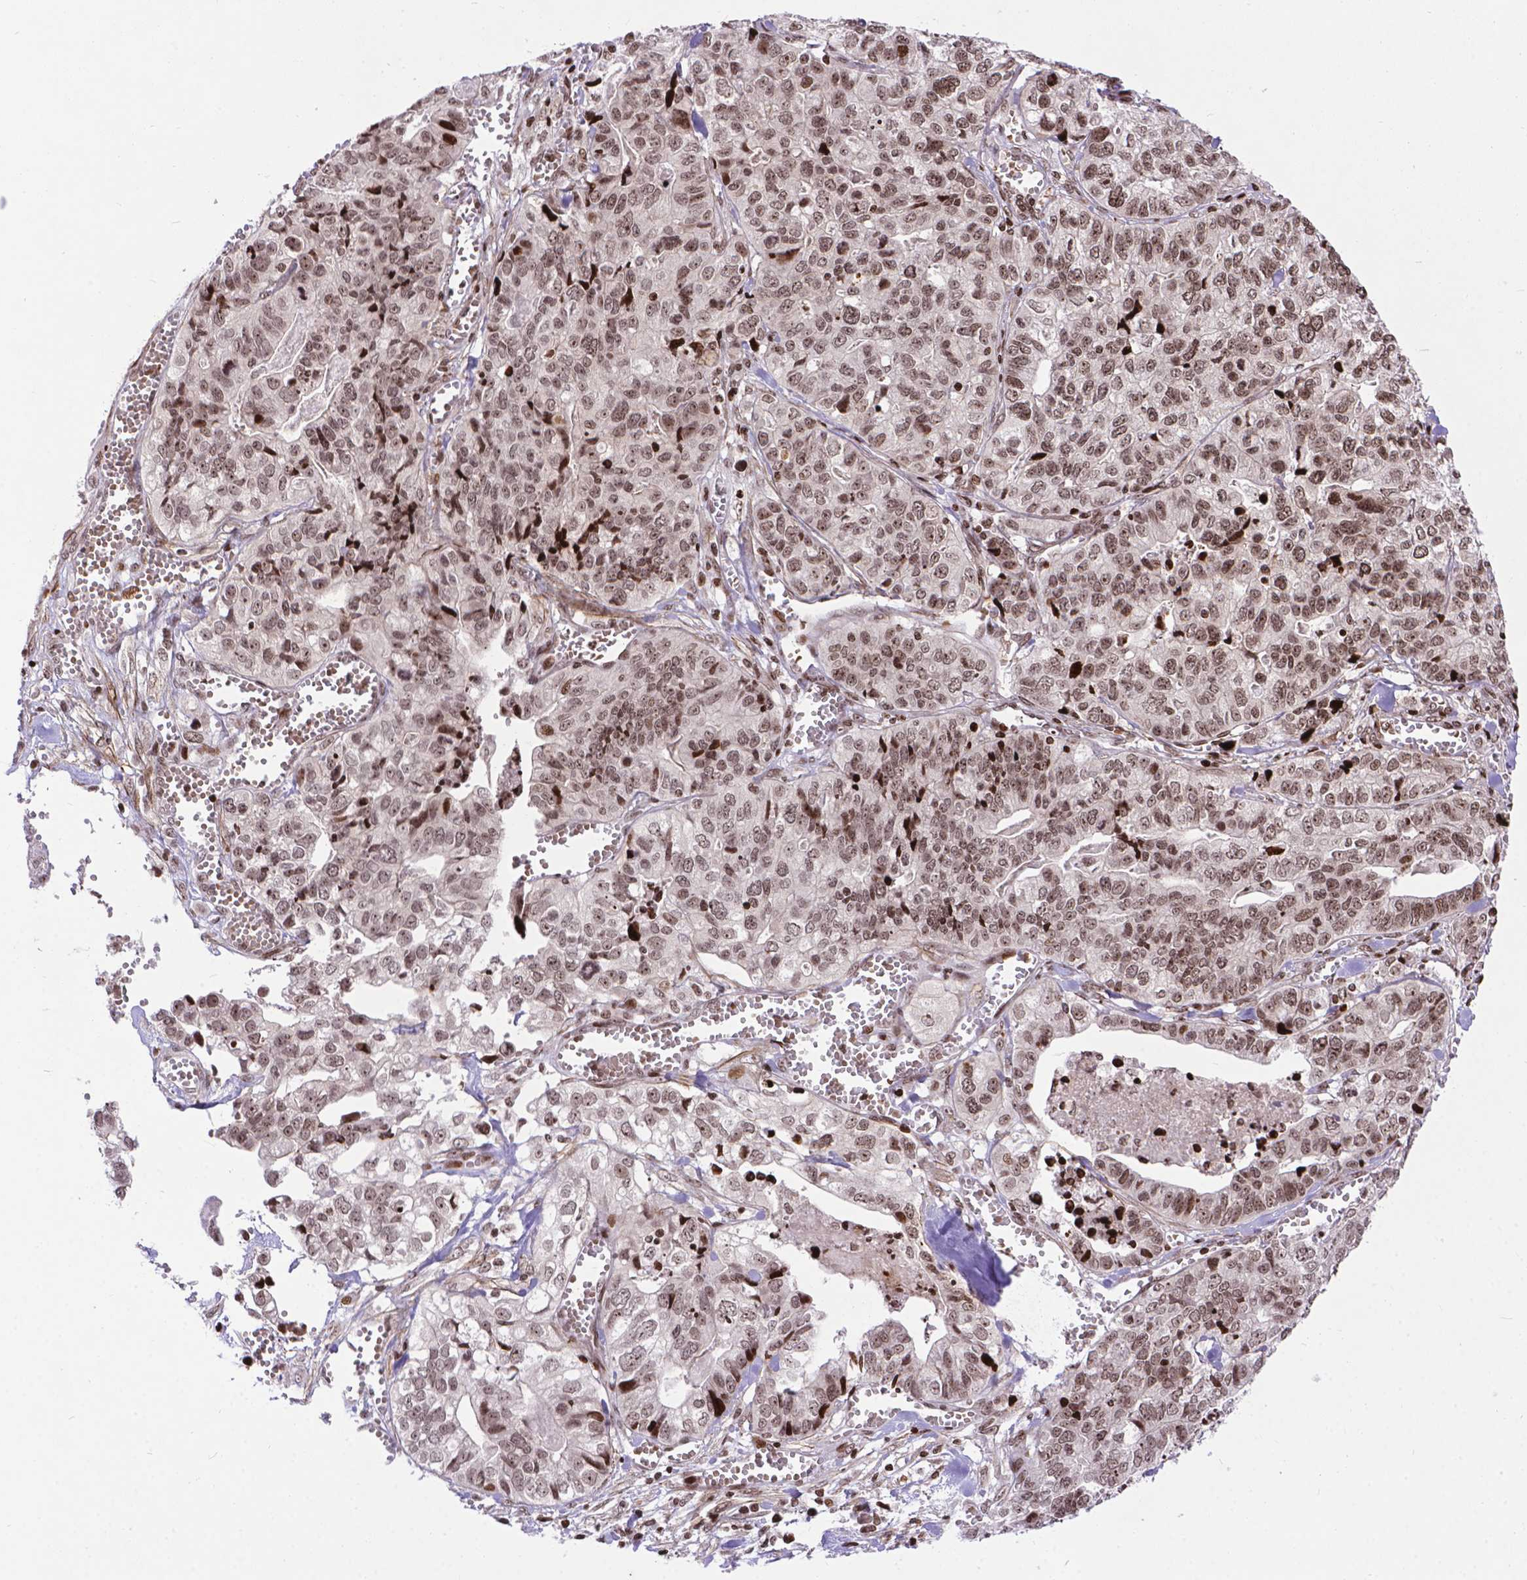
{"staining": {"intensity": "weak", "quantity": ">75%", "location": "nuclear"}, "tissue": "stomach cancer", "cell_type": "Tumor cells", "image_type": "cancer", "snomed": [{"axis": "morphology", "description": "Adenocarcinoma, NOS"}, {"axis": "topography", "description": "Stomach, upper"}], "caption": "IHC image of stomach cancer stained for a protein (brown), which shows low levels of weak nuclear expression in approximately >75% of tumor cells.", "gene": "AMER1", "patient": {"sex": "female", "age": 67}}